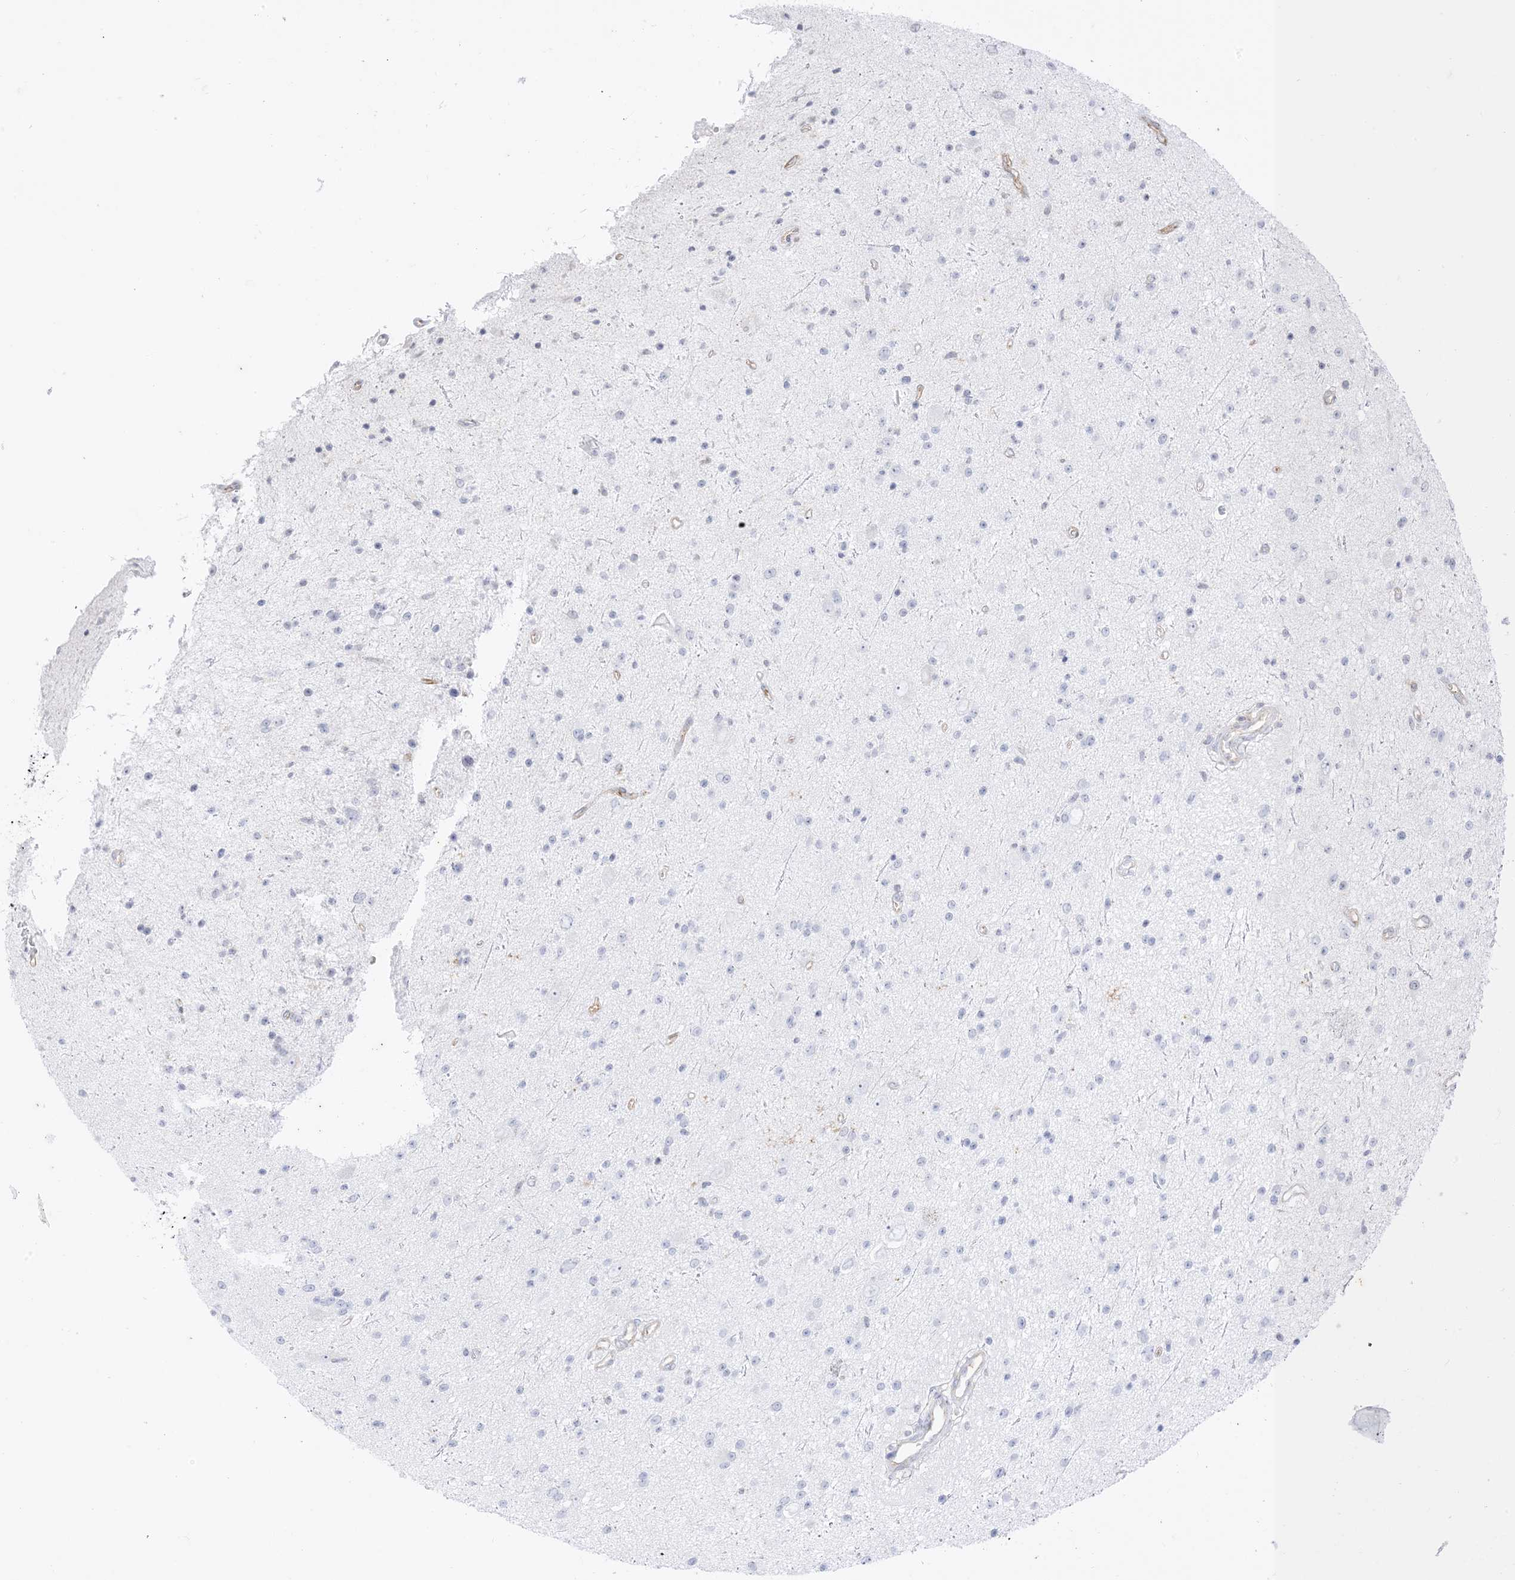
{"staining": {"intensity": "negative", "quantity": "none", "location": "none"}, "tissue": "glioma", "cell_type": "Tumor cells", "image_type": "cancer", "snomed": [{"axis": "morphology", "description": "Glioma, malignant, Low grade"}, {"axis": "topography", "description": "Cerebral cortex"}], "caption": "Immunohistochemistry (IHC) photomicrograph of human glioma stained for a protein (brown), which displays no expression in tumor cells.", "gene": "RAC1", "patient": {"sex": "female", "age": 39}}